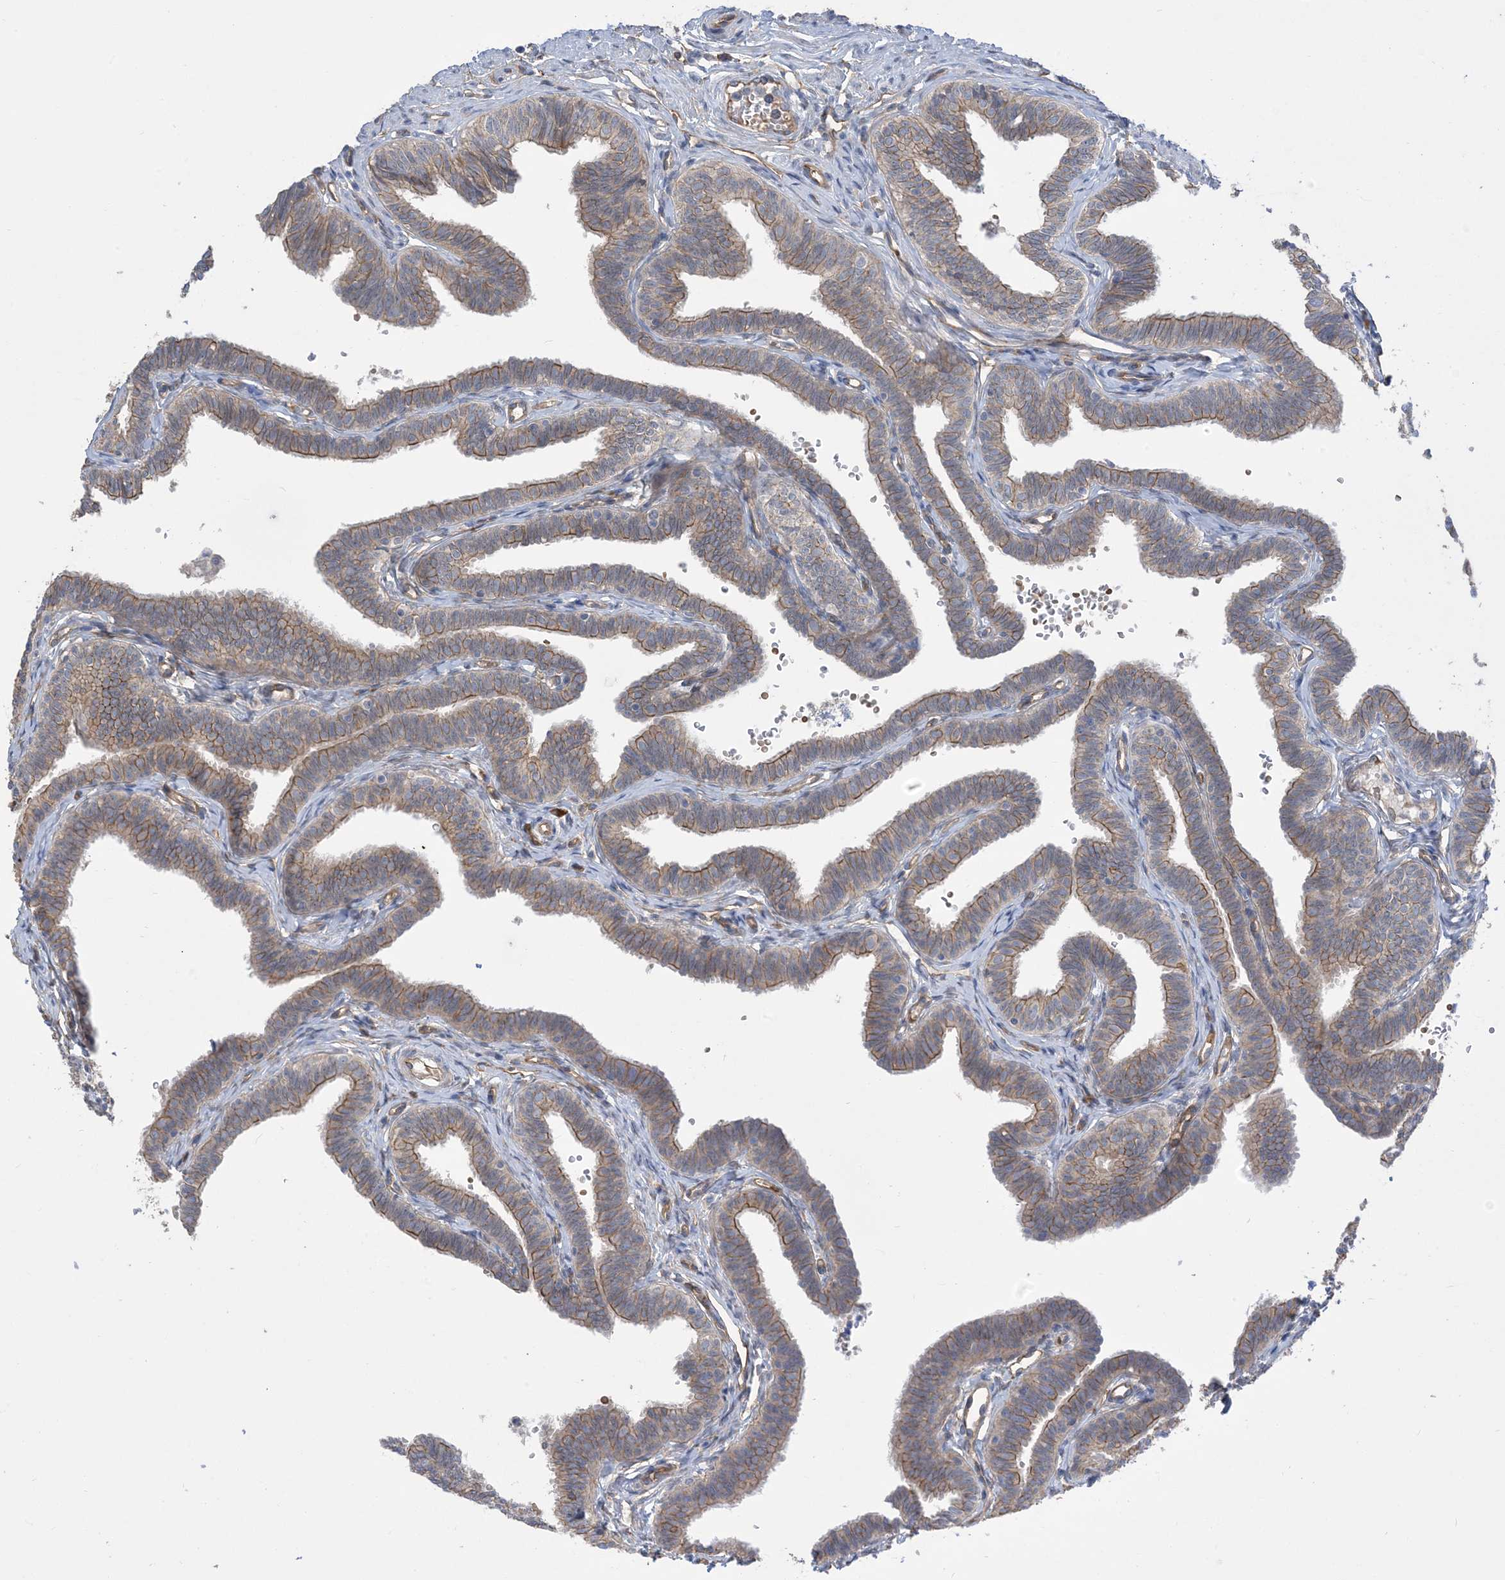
{"staining": {"intensity": "moderate", "quantity": "25%-75%", "location": "cytoplasmic/membranous"}, "tissue": "fallopian tube", "cell_type": "Glandular cells", "image_type": "normal", "snomed": [{"axis": "morphology", "description": "Normal tissue, NOS"}, {"axis": "topography", "description": "Fallopian tube"}, {"axis": "topography", "description": "Ovary"}], "caption": "Human fallopian tube stained with a brown dye shows moderate cytoplasmic/membranous positive positivity in approximately 25%-75% of glandular cells.", "gene": "AOC1", "patient": {"sex": "female", "age": 23}}